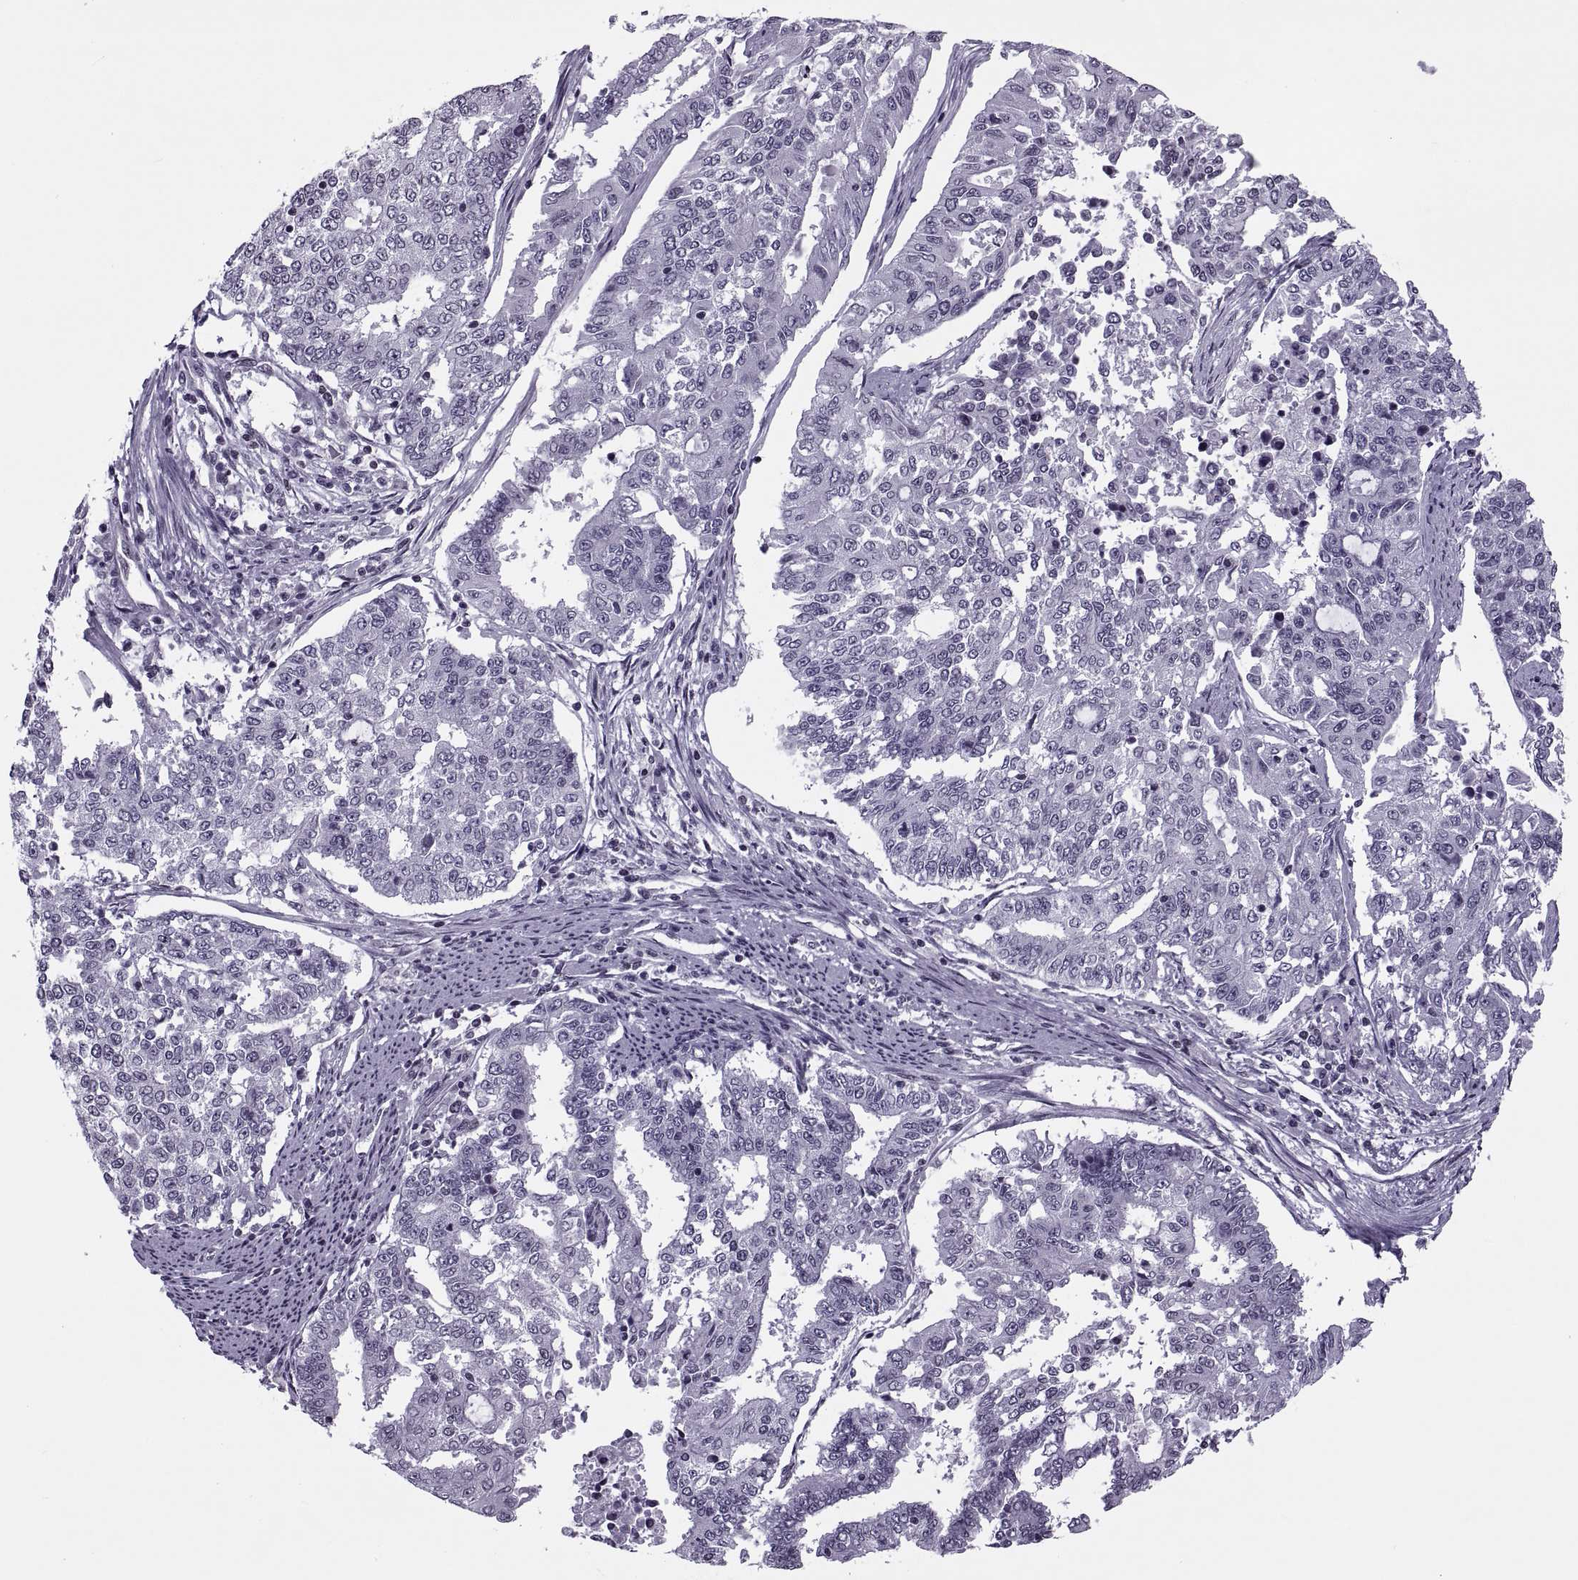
{"staining": {"intensity": "negative", "quantity": "none", "location": "none"}, "tissue": "endometrial cancer", "cell_type": "Tumor cells", "image_type": "cancer", "snomed": [{"axis": "morphology", "description": "Adenocarcinoma, NOS"}, {"axis": "topography", "description": "Uterus"}], "caption": "Micrograph shows no significant protein staining in tumor cells of adenocarcinoma (endometrial). Brightfield microscopy of IHC stained with DAB (brown) and hematoxylin (blue), captured at high magnification.", "gene": "H1-8", "patient": {"sex": "female", "age": 59}}